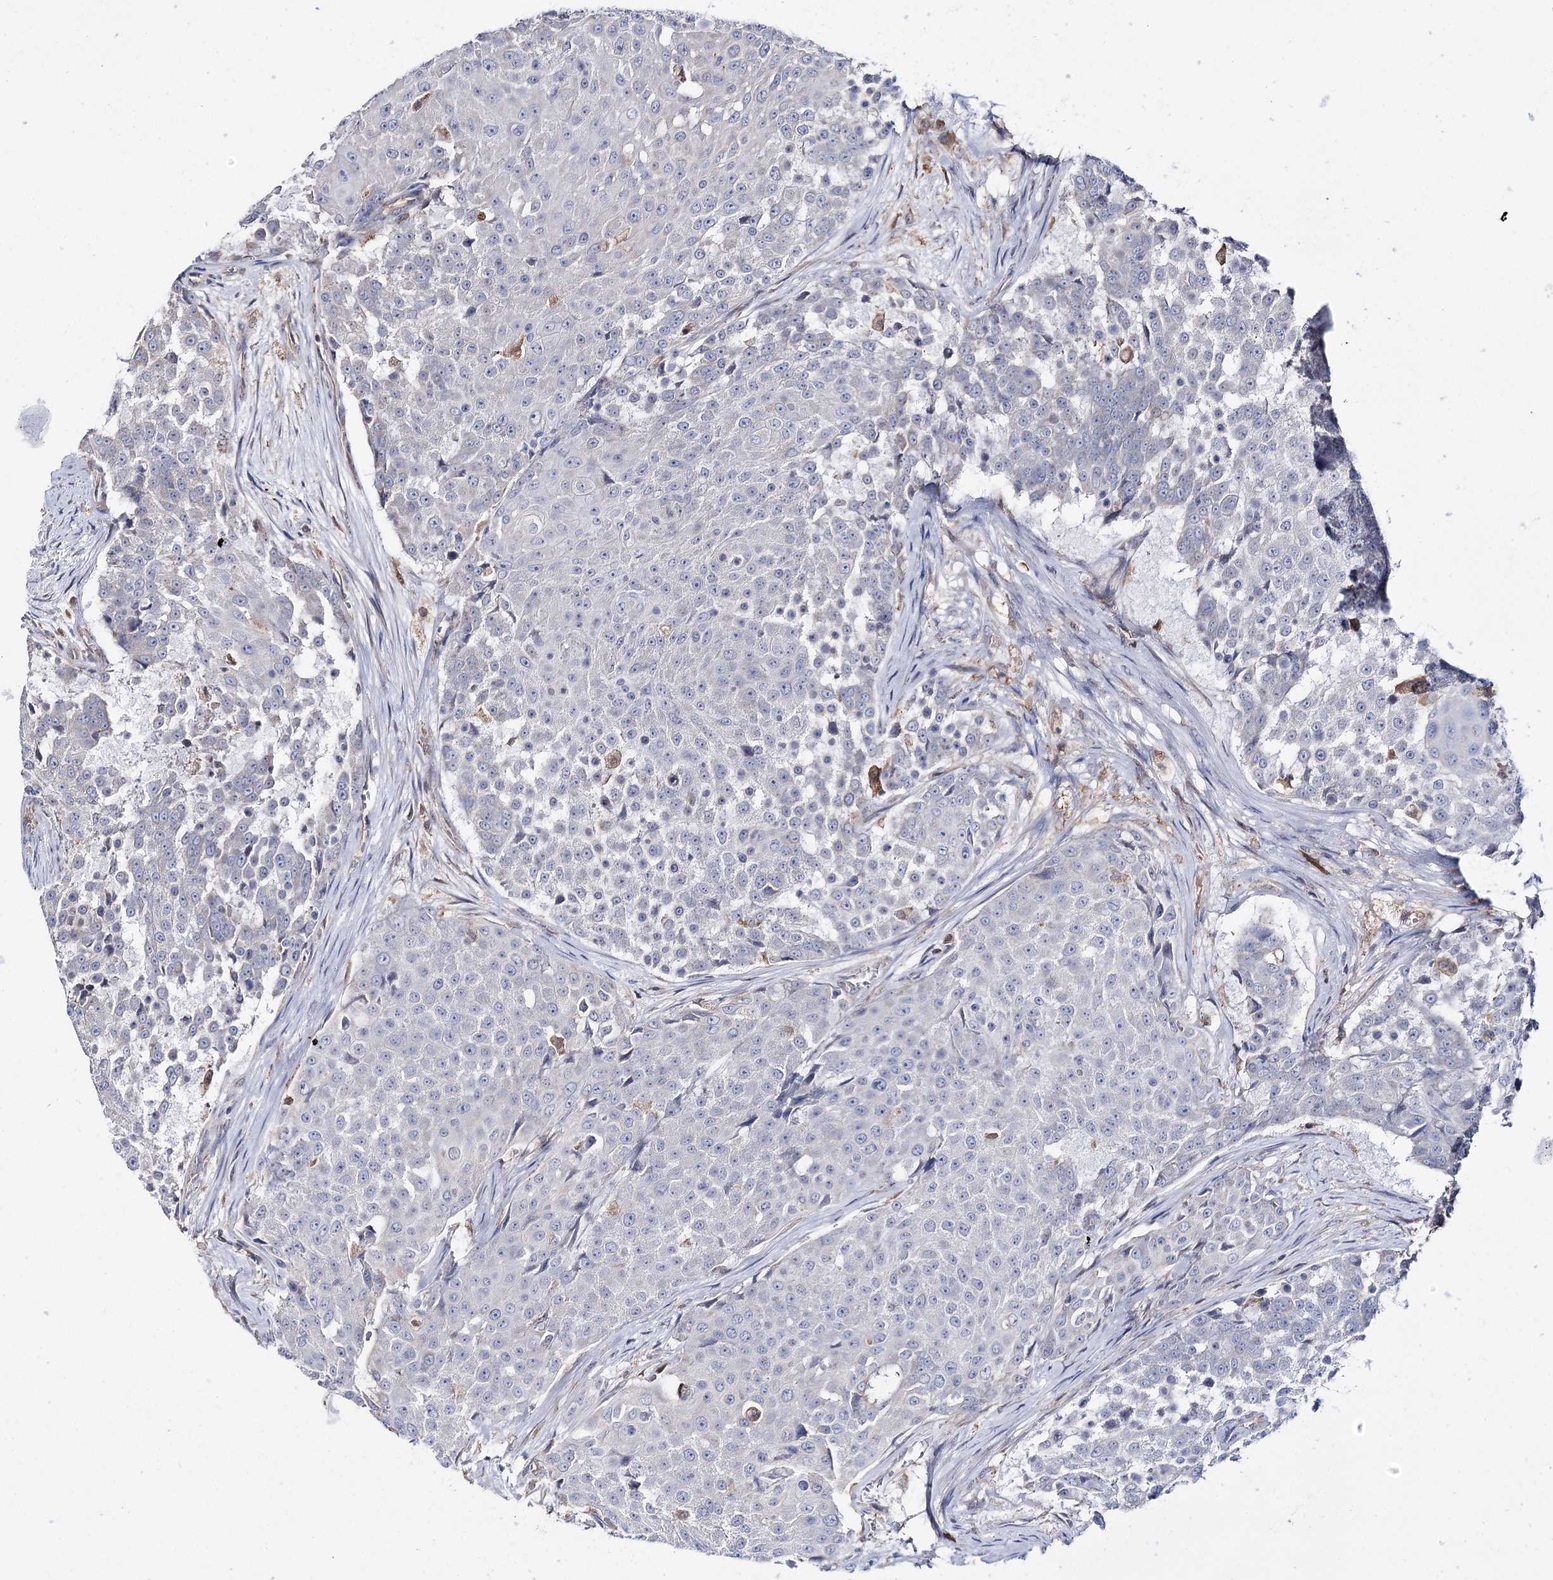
{"staining": {"intensity": "negative", "quantity": "none", "location": "none"}, "tissue": "urothelial cancer", "cell_type": "Tumor cells", "image_type": "cancer", "snomed": [{"axis": "morphology", "description": "Urothelial carcinoma, High grade"}, {"axis": "topography", "description": "Urinary bladder"}], "caption": "Urothelial cancer was stained to show a protein in brown. There is no significant expression in tumor cells. (Stains: DAB immunohistochemistry with hematoxylin counter stain, Microscopy: brightfield microscopy at high magnification).", "gene": "PTER", "patient": {"sex": "female", "age": 63}}